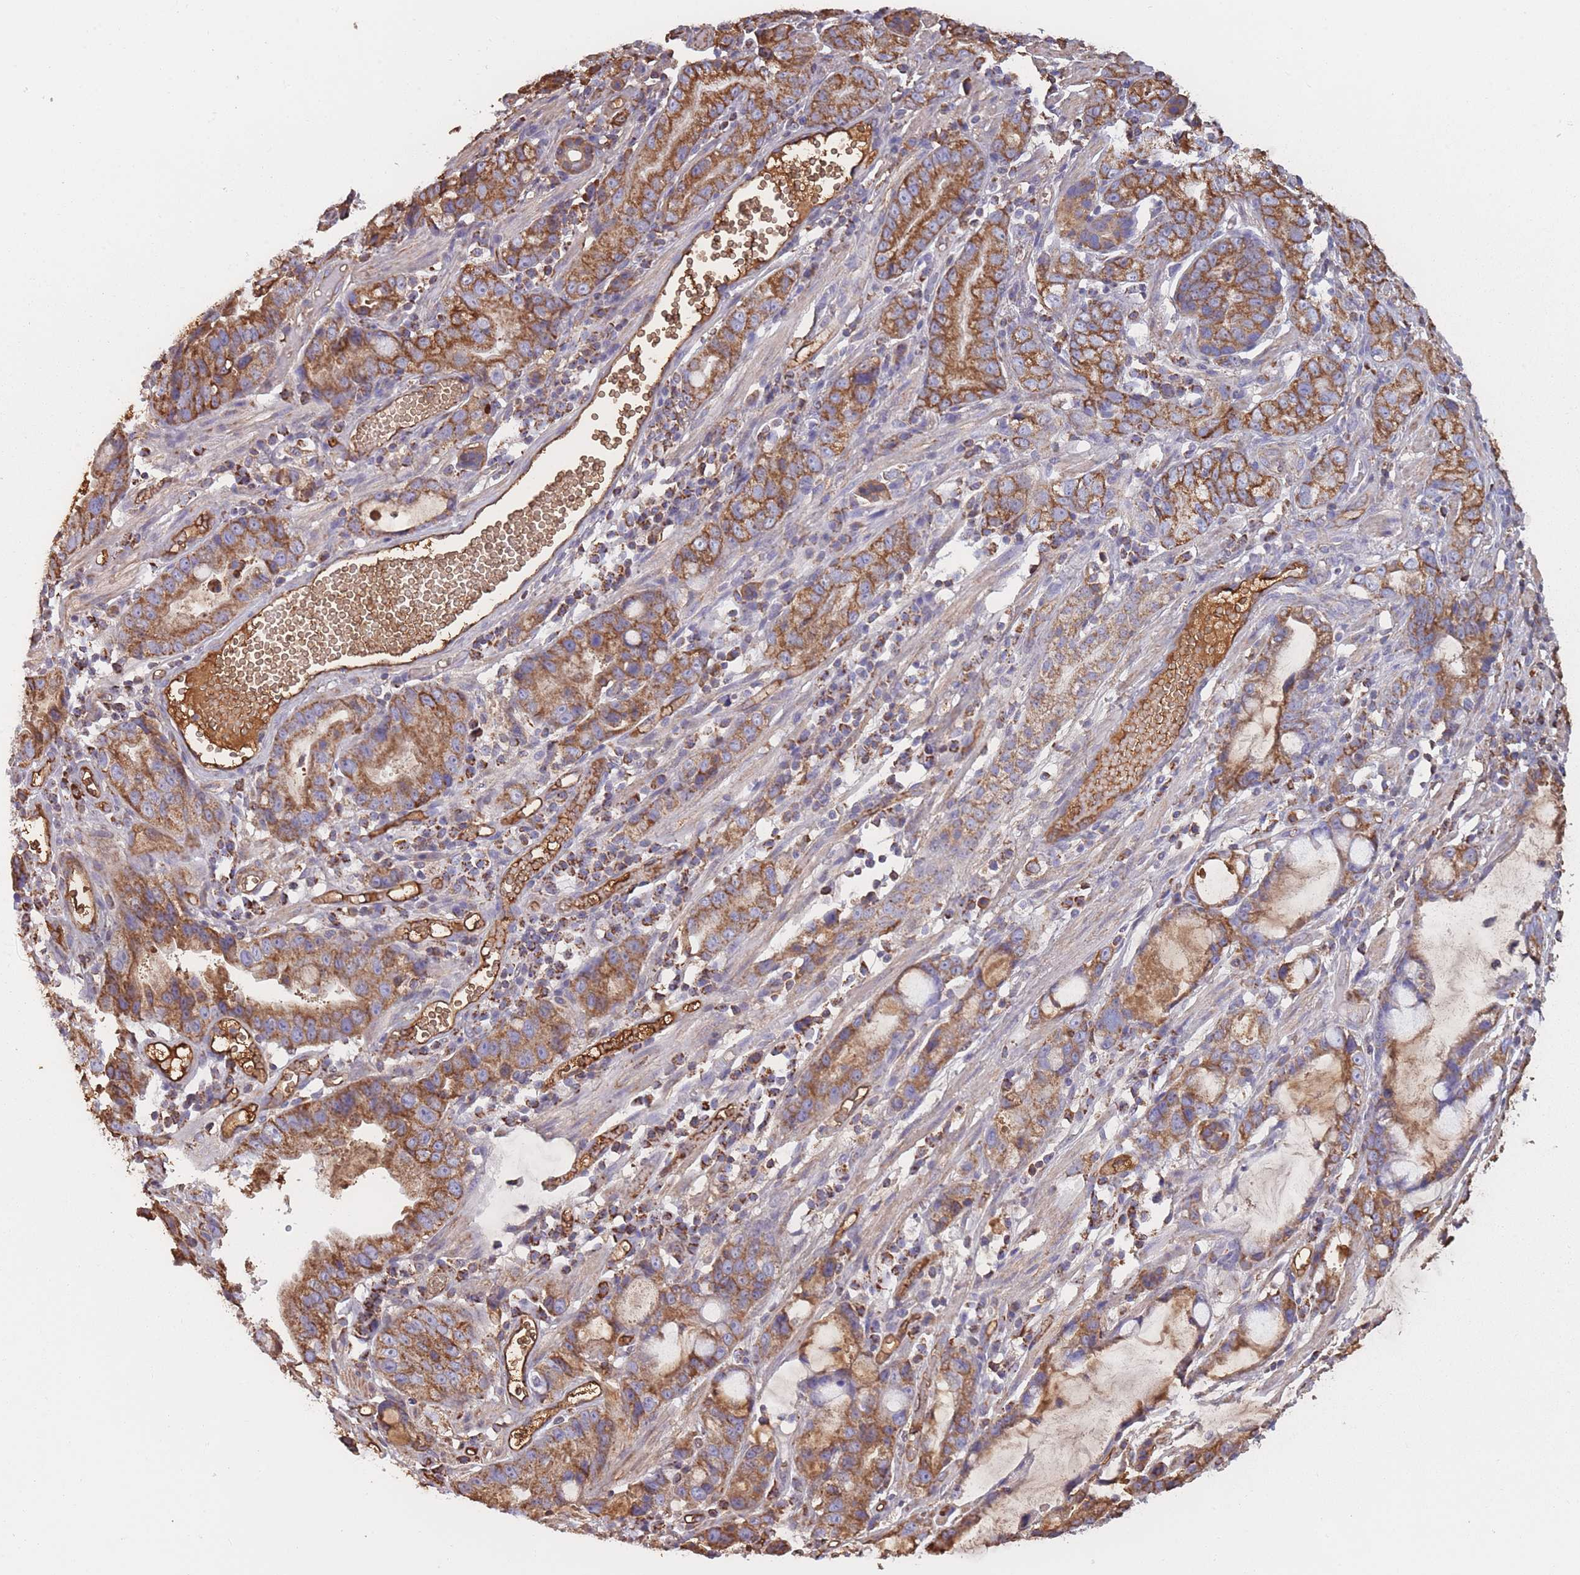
{"staining": {"intensity": "moderate", "quantity": ">75%", "location": "cytoplasmic/membranous"}, "tissue": "stomach cancer", "cell_type": "Tumor cells", "image_type": "cancer", "snomed": [{"axis": "morphology", "description": "Adenocarcinoma, NOS"}, {"axis": "topography", "description": "Stomach"}], "caption": "A histopathology image of human stomach cancer (adenocarcinoma) stained for a protein demonstrates moderate cytoplasmic/membranous brown staining in tumor cells.", "gene": "KAT2A", "patient": {"sex": "male", "age": 55}}